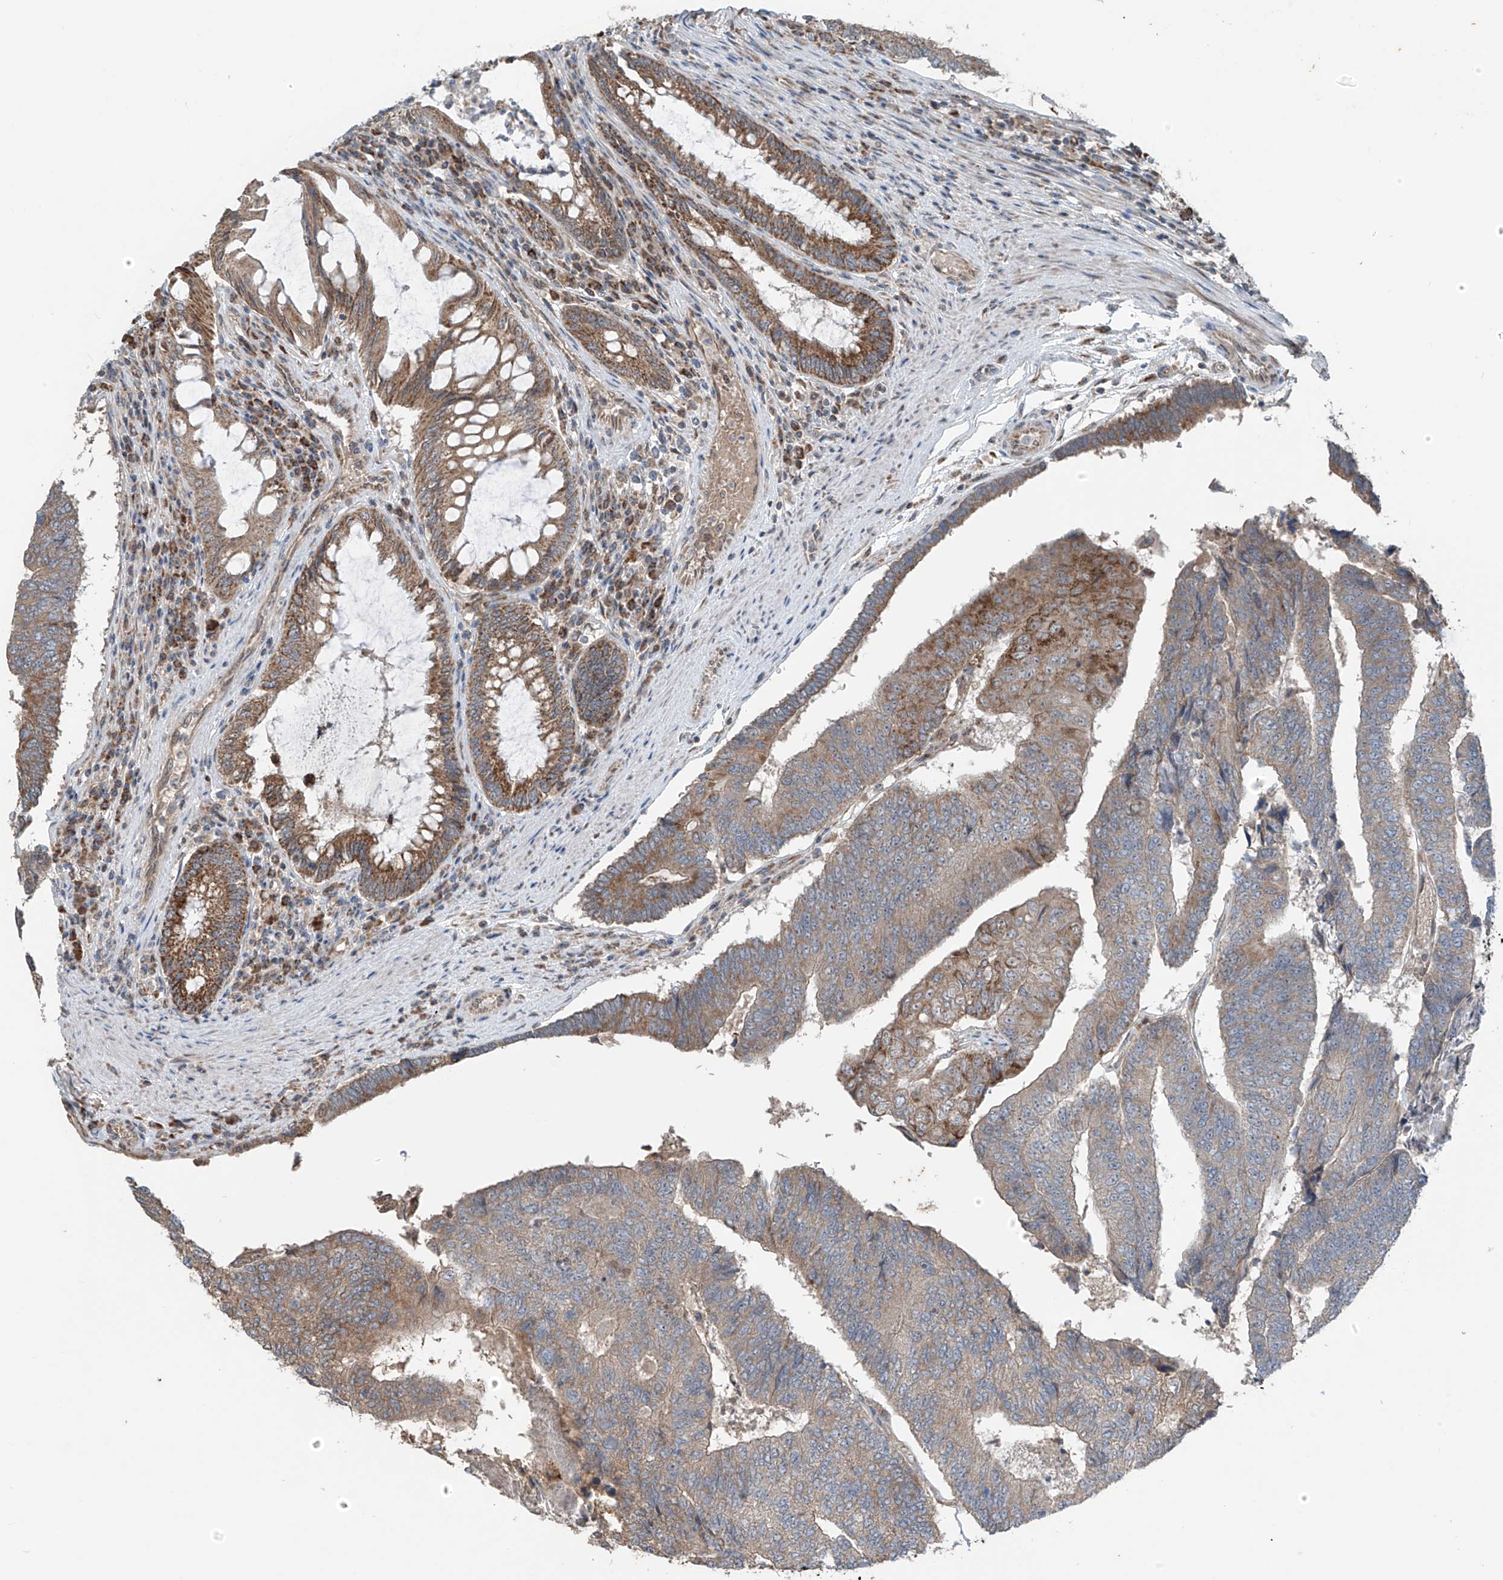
{"staining": {"intensity": "weak", "quantity": ">75%", "location": "cytoplasmic/membranous"}, "tissue": "colorectal cancer", "cell_type": "Tumor cells", "image_type": "cancer", "snomed": [{"axis": "morphology", "description": "Adenocarcinoma, NOS"}, {"axis": "topography", "description": "Colon"}], "caption": "Weak cytoplasmic/membranous positivity is appreciated in about >75% of tumor cells in adenocarcinoma (colorectal). (DAB (3,3'-diaminobenzidine) IHC, brown staining for protein, blue staining for nuclei).", "gene": "SAMD3", "patient": {"sex": "female", "age": 67}}